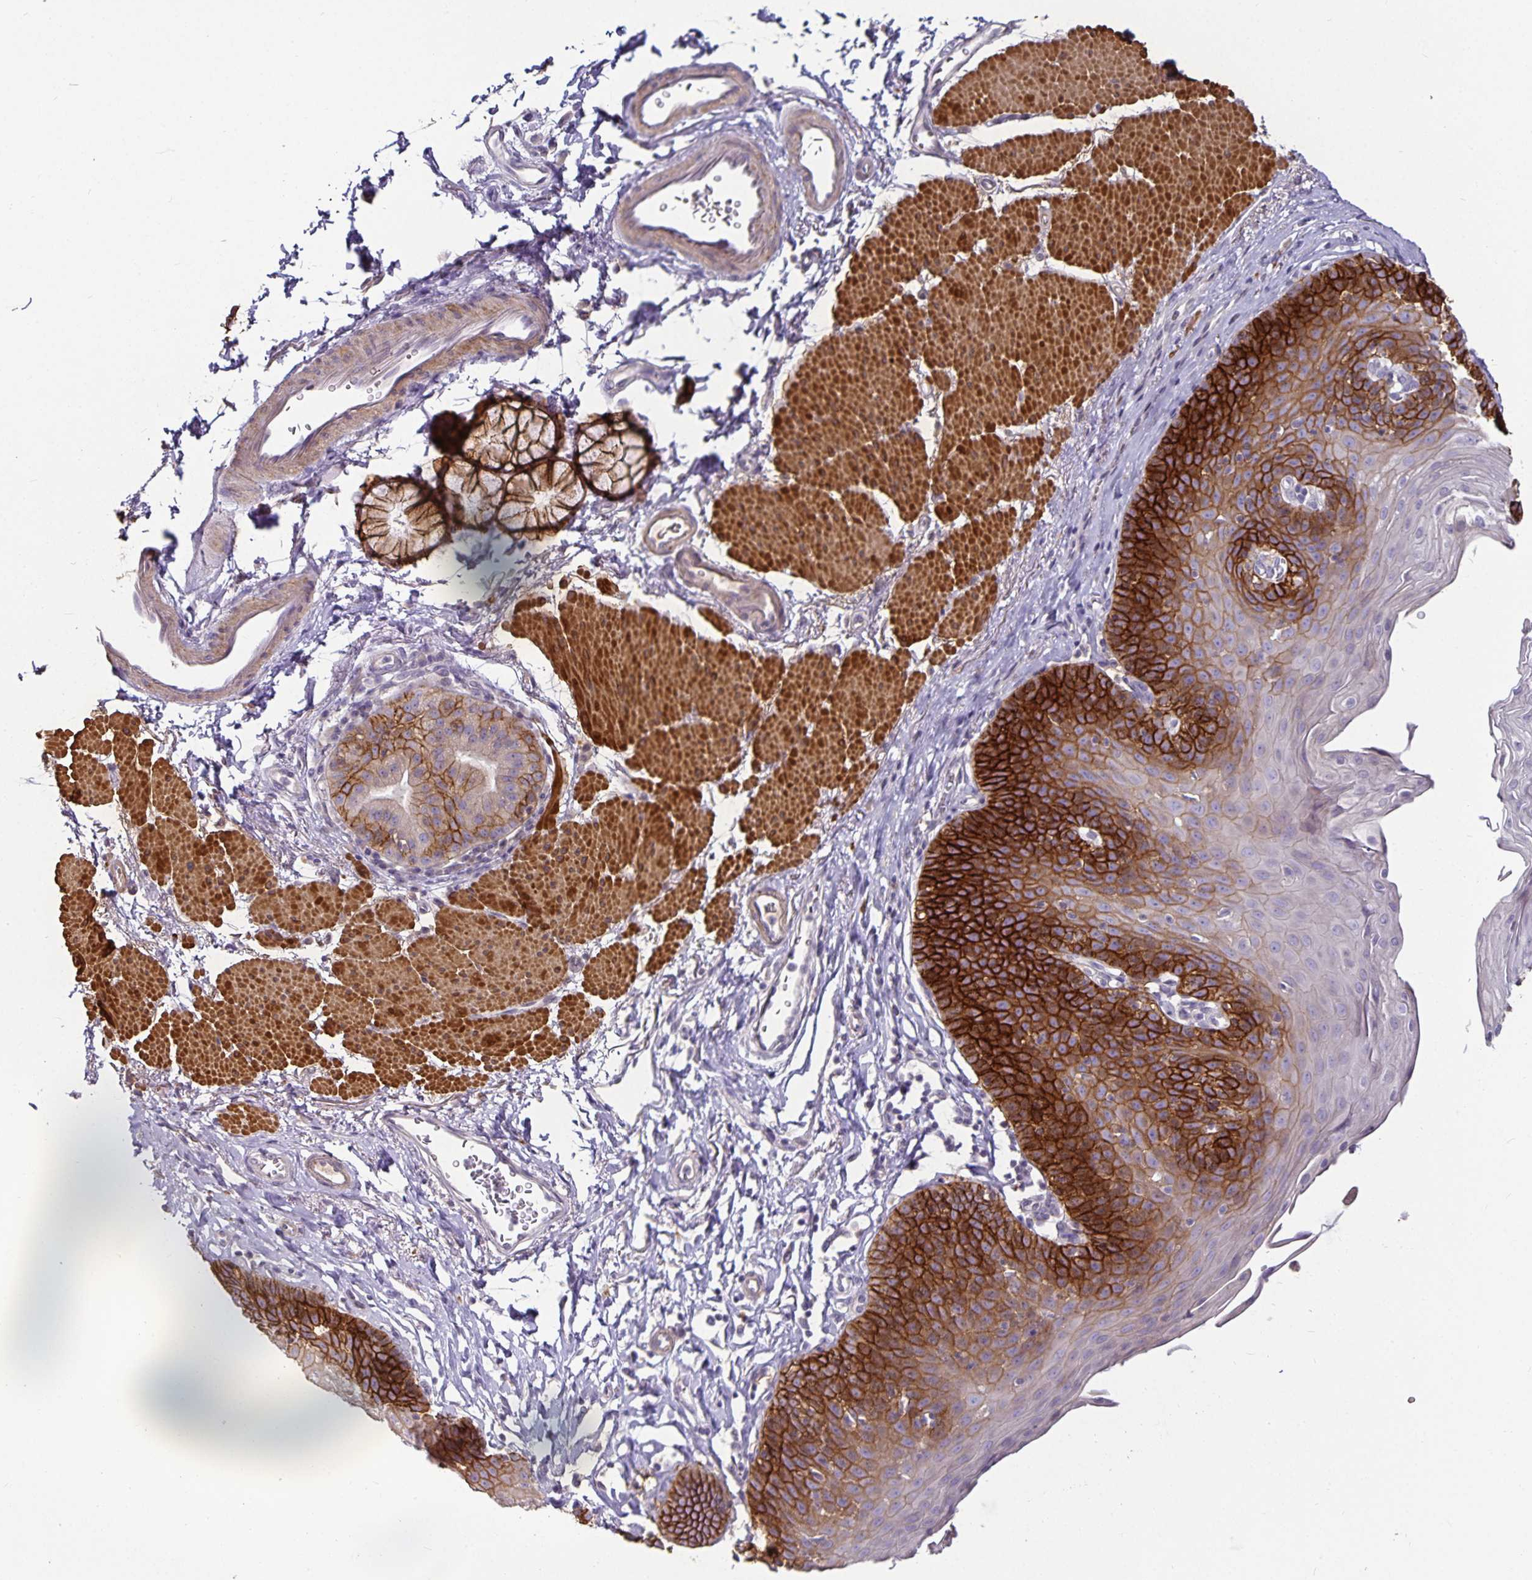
{"staining": {"intensity": "strong", "quantity": "25%-75%", "location": "cytoplasmic/membranous"}, "tissue": "esophagus", "cell_type": "Squamous epithelial cells", "image_type": "normal", "snomed": [{"axis": "morphology", "description": "Normal tissue, NOS"}, {"axis": "topography", "description": "Esophagus"}], "caption": "The micrograph reveals a brown stain indicating the presence of a protein in the cytoplasmic/membranous of squamous epithelial cells in esophagus. (Brightfield microscopy of DAB IHC at high magnification).", "gene": "CA12", "patient": {"sex": "female", "age": 81}}